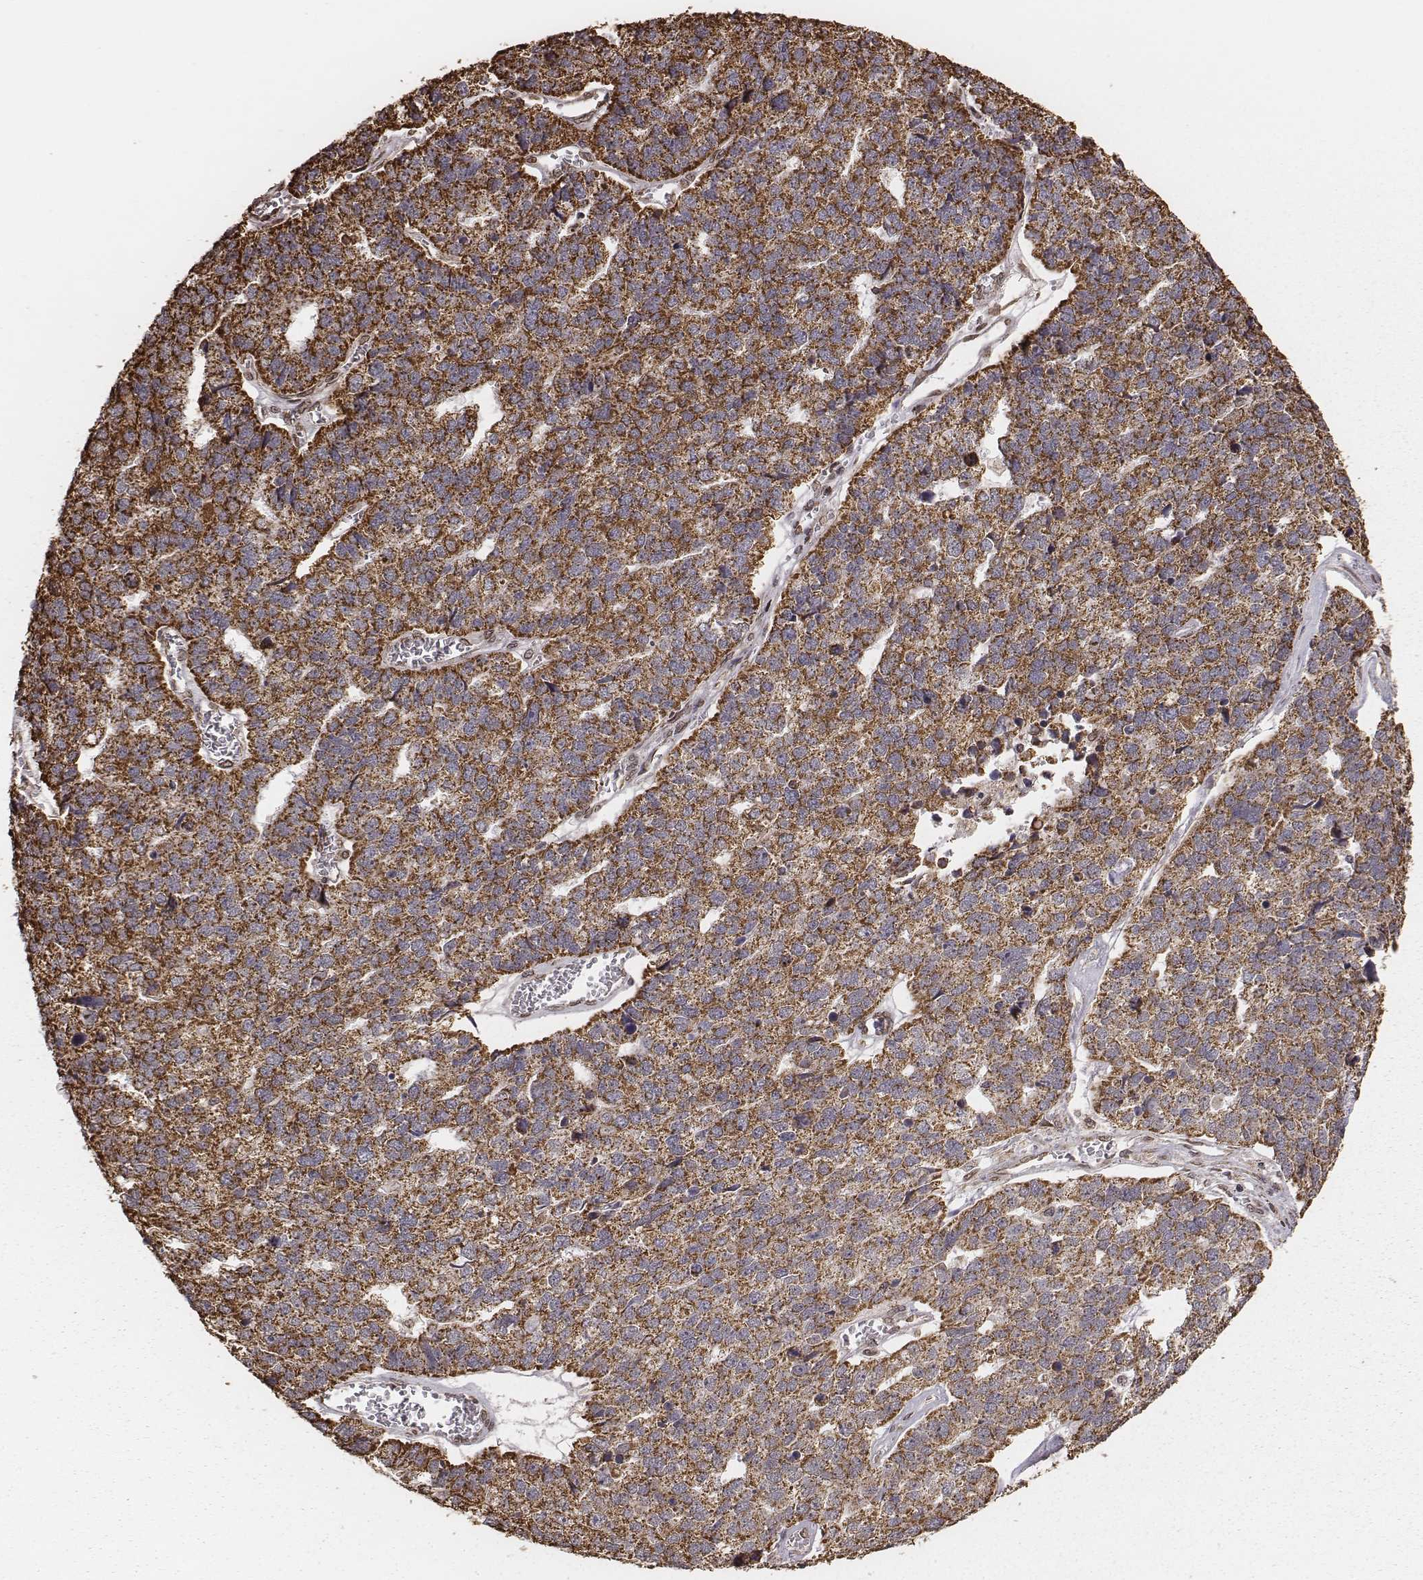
{"staining": {"intensity": "strong", "quantity": ">75%", "location": "cytoplasmic/membranous"}, "tissue": "stomach cancer", "cell_type": "Tumor cells", "image_type": "cancer", "snomed": [{"axis": "morphology", "description": "Adenocarcinoma, NOS"}, {"axis": "topography", "description": "Stomach"}], "caption": "Tumor cells show strong cytoplasmic/membranous expression in about >75% of cells in stomach cancer (adenocarcinoma). (IHC, brightfield microscopy, high magnification).", "gene": "ACOT2", "patient": {"sex": "male", "age": 69}}